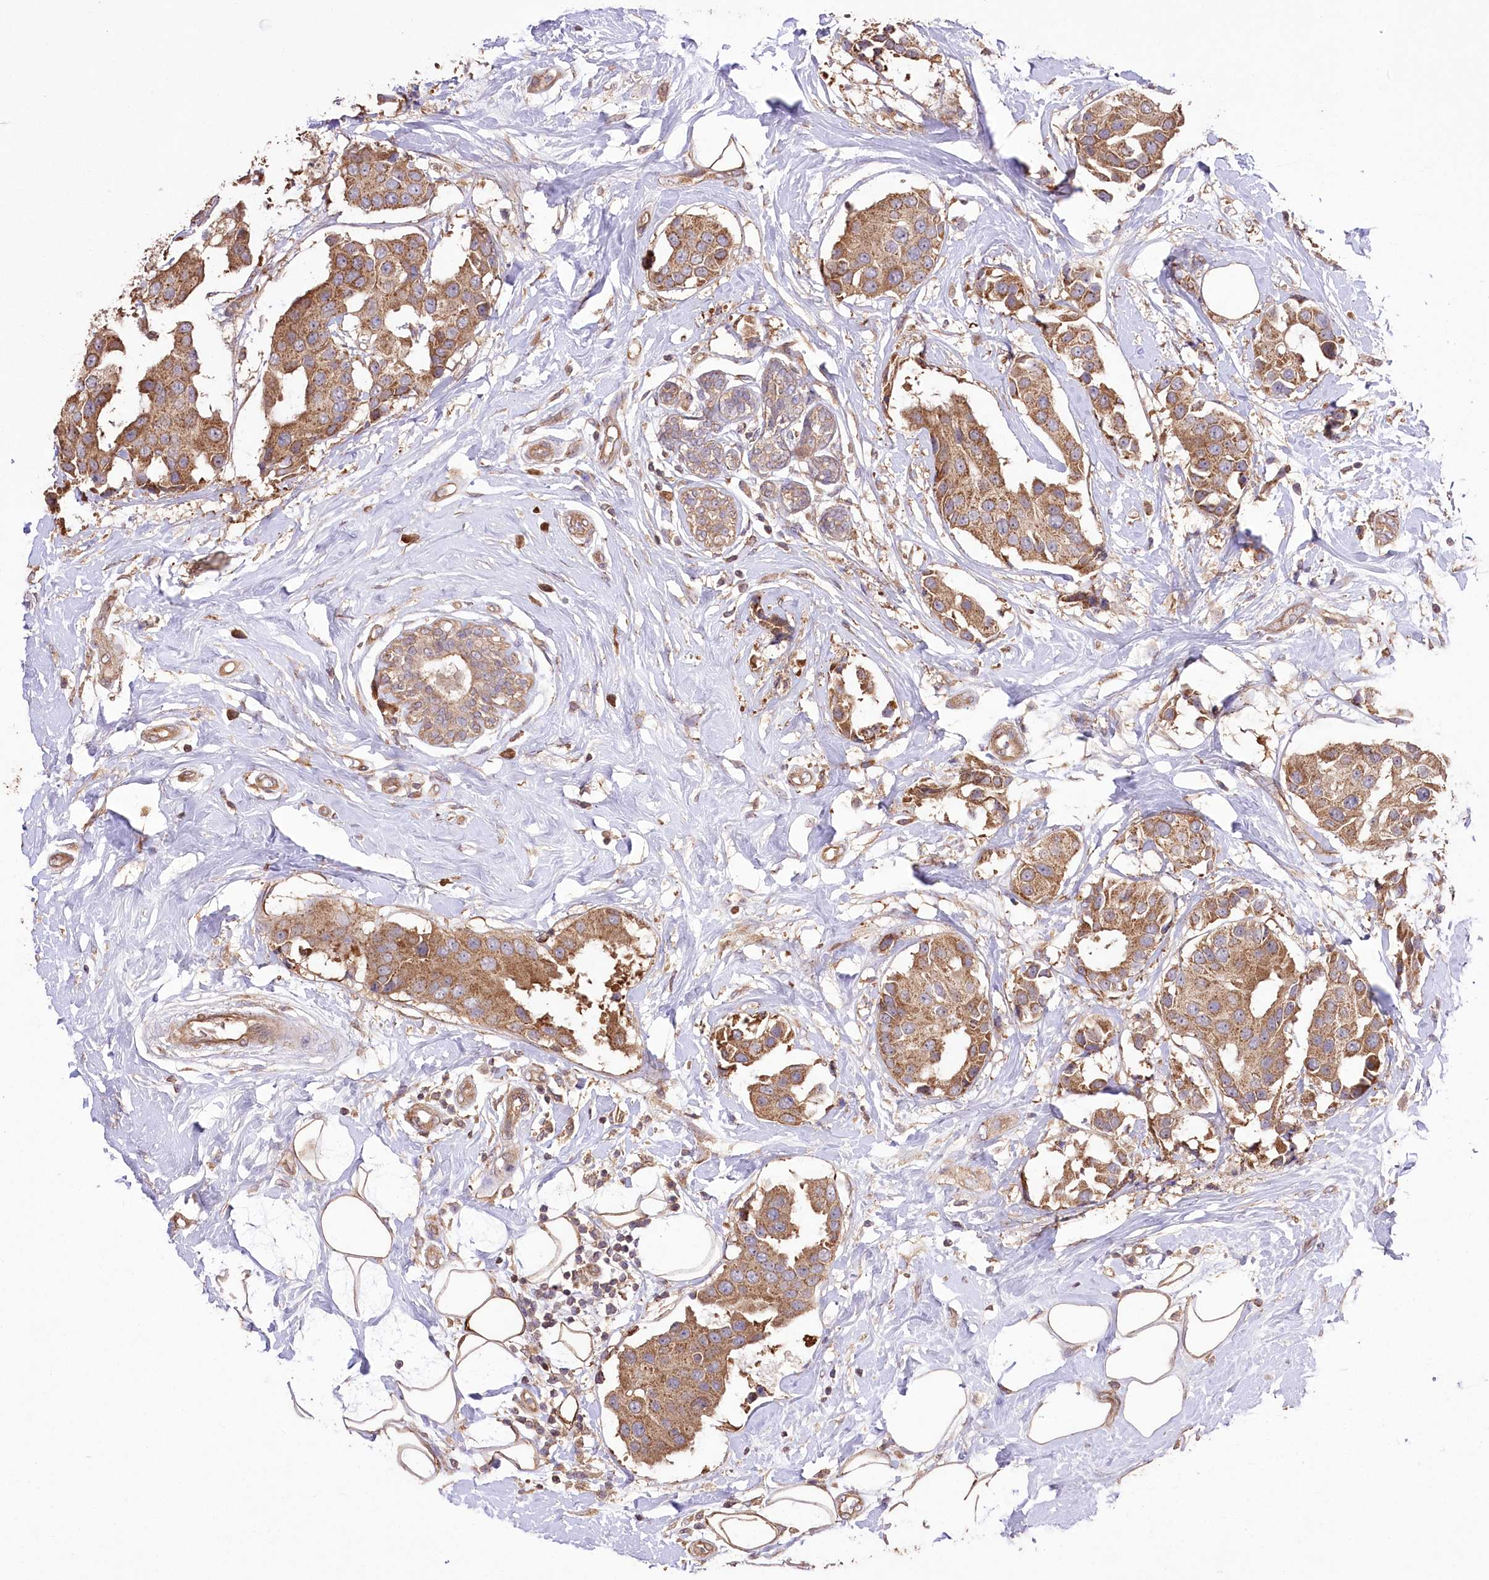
{"staining": {"intensity": "moderate", "quantity": ">75%", "location": "cytoplasmic/membranous"}, "tissue": "breast cancer", "cell_type": "Tumor cells", "image_type": "cancer", "snomed": [{"axis": "morphology", "description": "Normal tissue, NOS"}, {"axis": "morphology", "description": "Duct carcinoma"}, {"axis": "topography", "description": "Breast"}], "caption": "This is an image of immunohistochemistry (IHC) staining of breast invasive ductal carcinoma, which shows moderate expression in the cytoplasmic/membranous of tumor cells.", "gene": "PRSS53", "patient": {"sex": "female", "age": 39}}